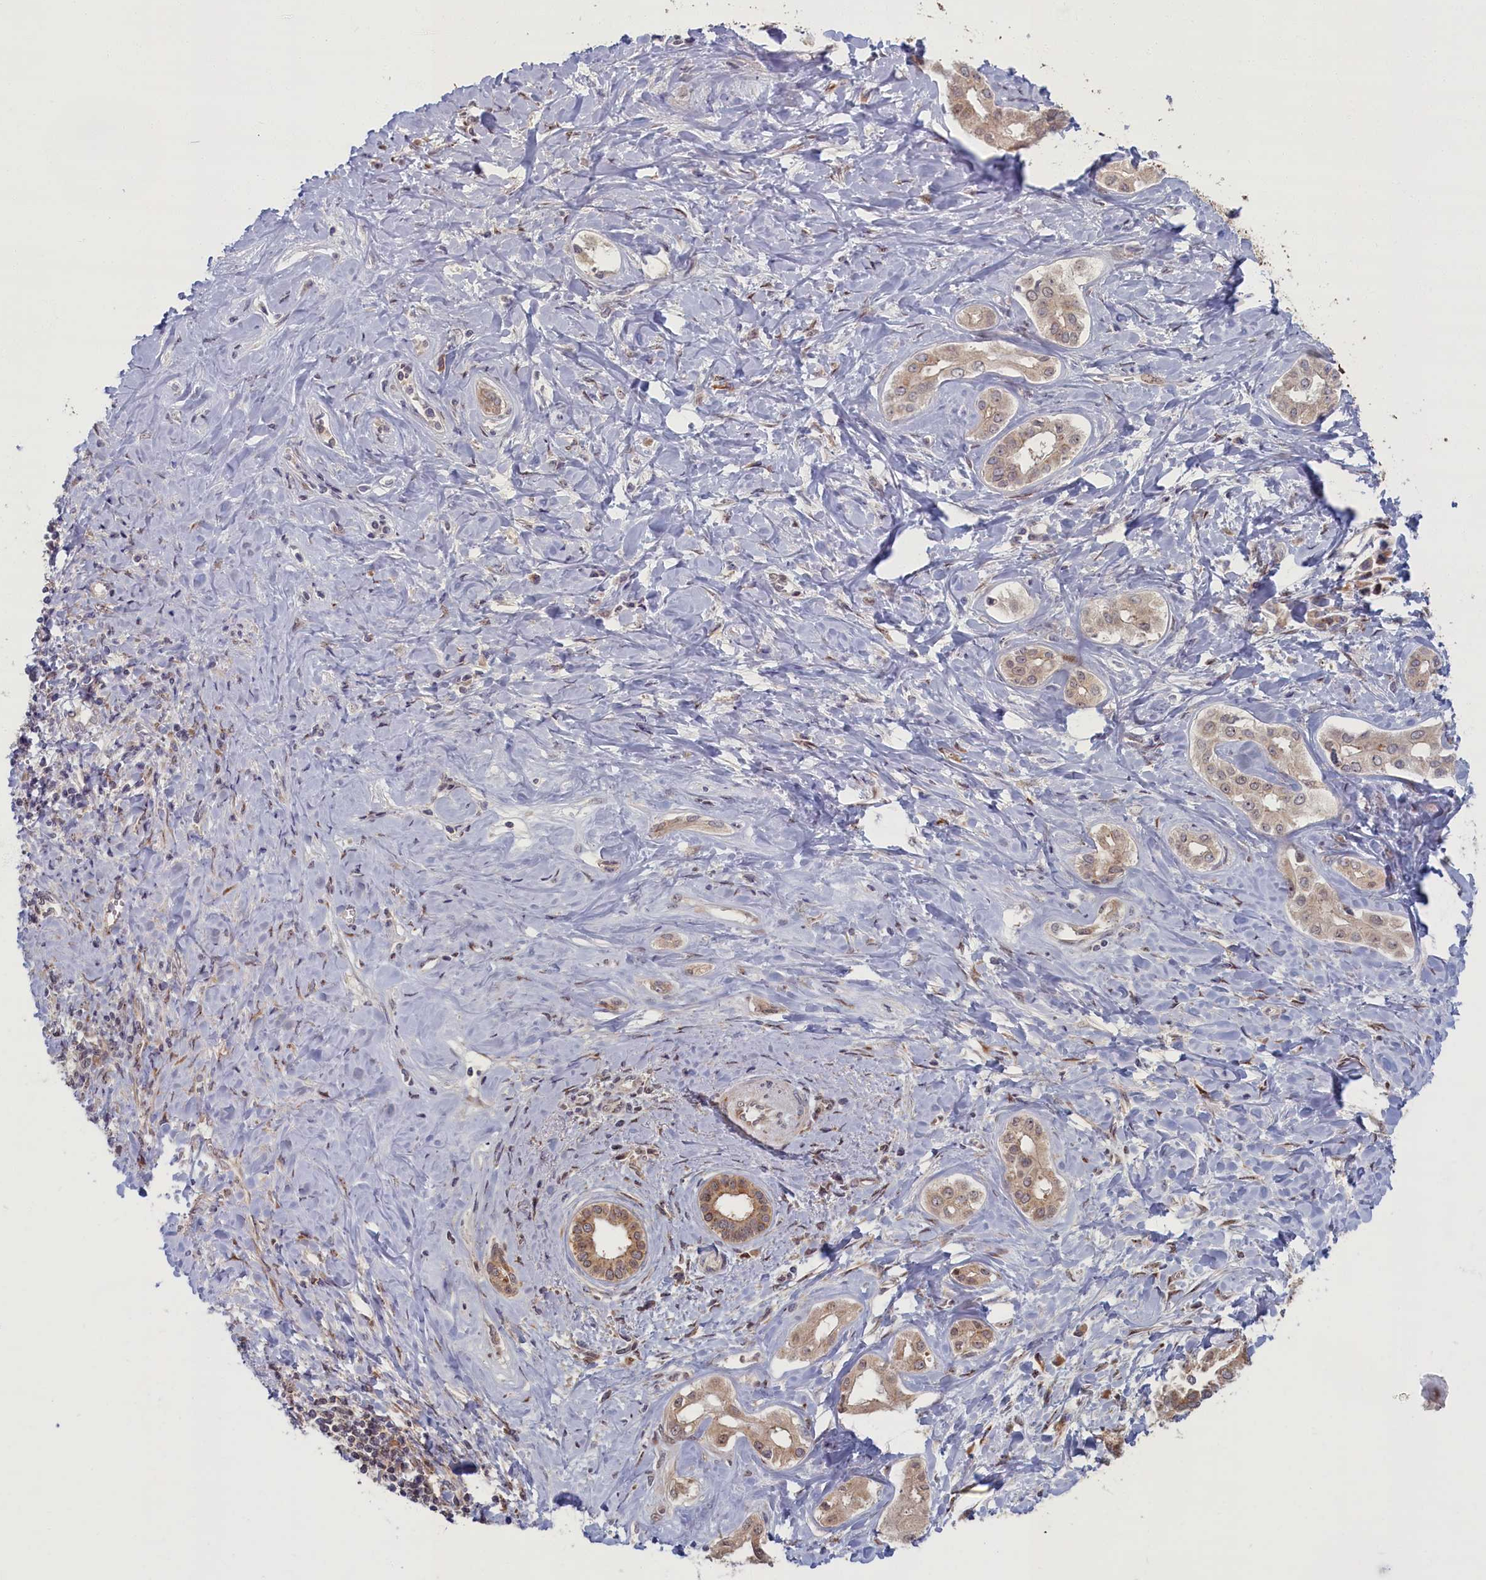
{"staining": {"intensity": "weak", "quantity": ">75%", "location": "cytoplasmic/membranous"}, "tissue": "liver cancer", "cell_type": "Tumor cells", "image_type": "cancer", "snomed": [{"axis": "morphology", "description": "Cholangiocarcinoma"}, {"axis": "topography", "description": "Liver"}], "caption": "Immunohistochemistry (IHC) (DAB (3,3'-diaminobenzidine)) staining of human liver cholangiocarcinoma demonstrates weak cytoplasmic/membranous protein staining in about >75% of tumor cells.", "gene": "PLA2G10", "patient": {"sex": "female", "age": 77}}